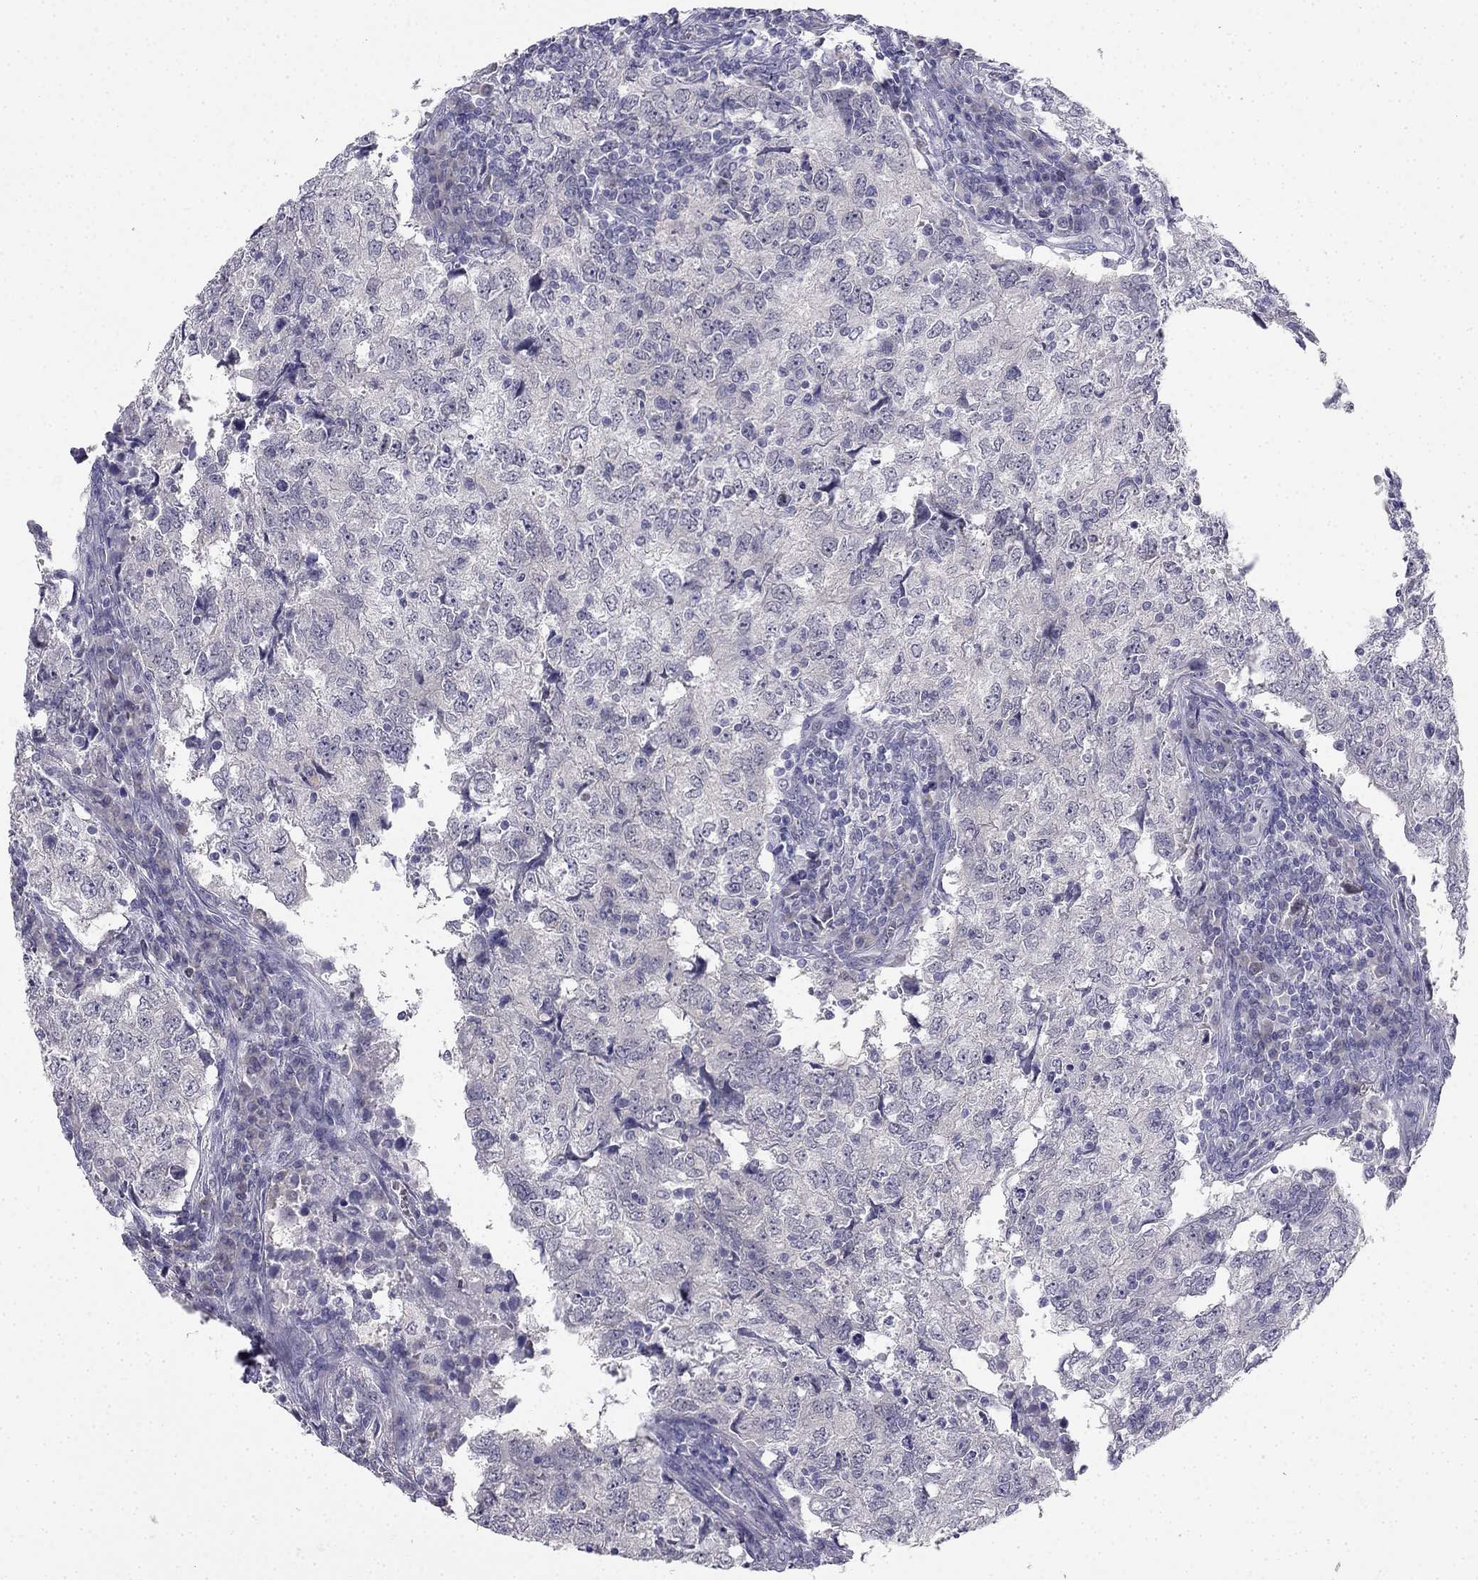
{"staining": {"intensity": "negative", "quantity": "none", "location": "none"}, "tissue": "breast cancer", "cell_type": "Tumor cells", "image_type": "cancer", "snomed": [{"axis": "morphology", "description": "Duct carcinoma"}, {"axis": "topography", "description": "Breast"}], "caption": "Immunohistochemistry of human intraductal carcinoma (breast) shows no staining in tumor cells.", "gene": "C16orf89", "patient": {"sex": "female", "age": 30}}